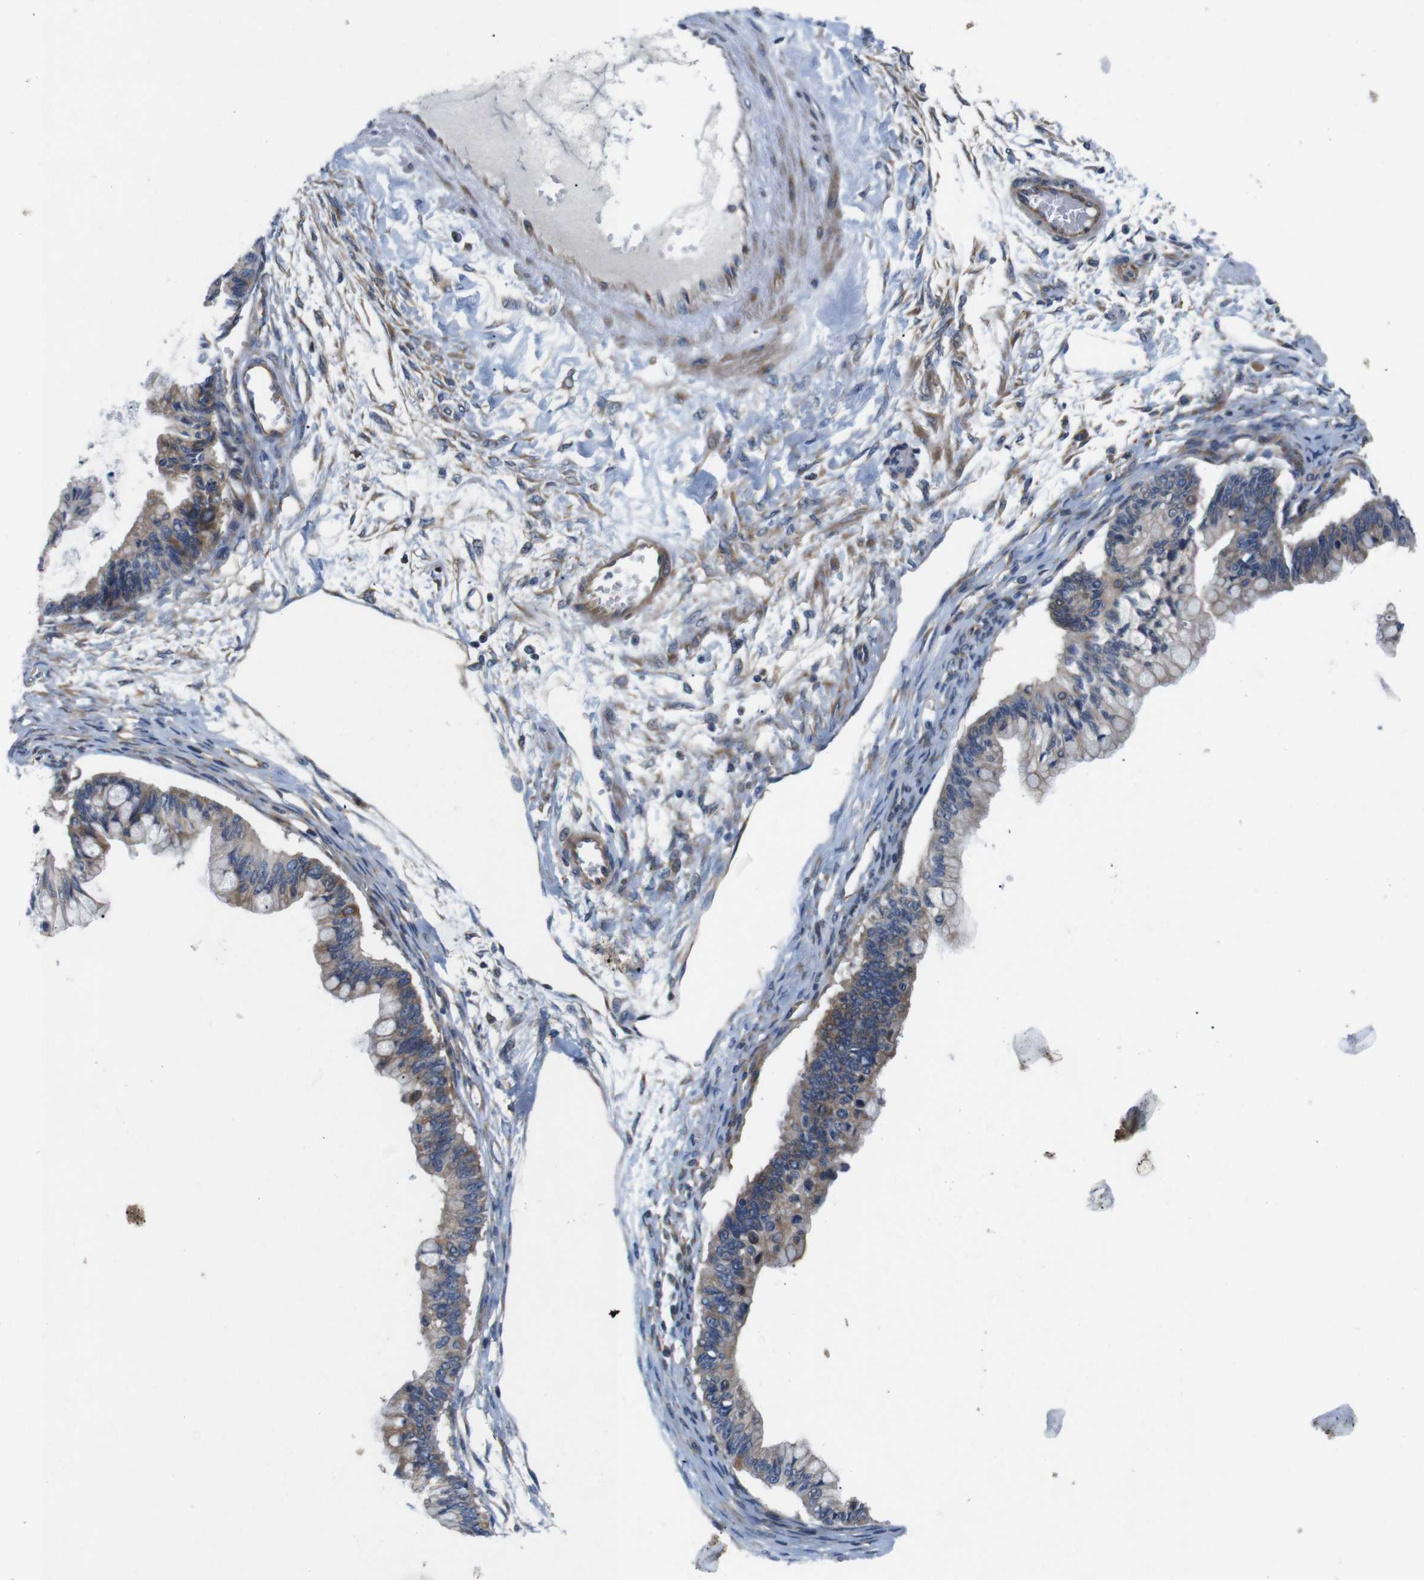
{"staining": {"intensity": "moderate", "quantity": "25%-75%", "location": "cytoplasmic/membranous"}, "tissue": "ovarian cancer", "cell_type": "Tumor cells", "image_type": "cancer", "snomed": [{"axis": "morphology", "description": "Cystadenocarcinoma, mucinous, NOS"}, {"axis": "topography", "description": "Ovary"}], "caption": "There is medium levels of moderate cytoplasmic/membranous positivity in tumor cells of ovarian mucinous cystadenocarcinoma, as demonstrated by immunohistochemical staining (brown color).", "gene": "JAK1", "patient": {"sex": "female", "age": 57}}